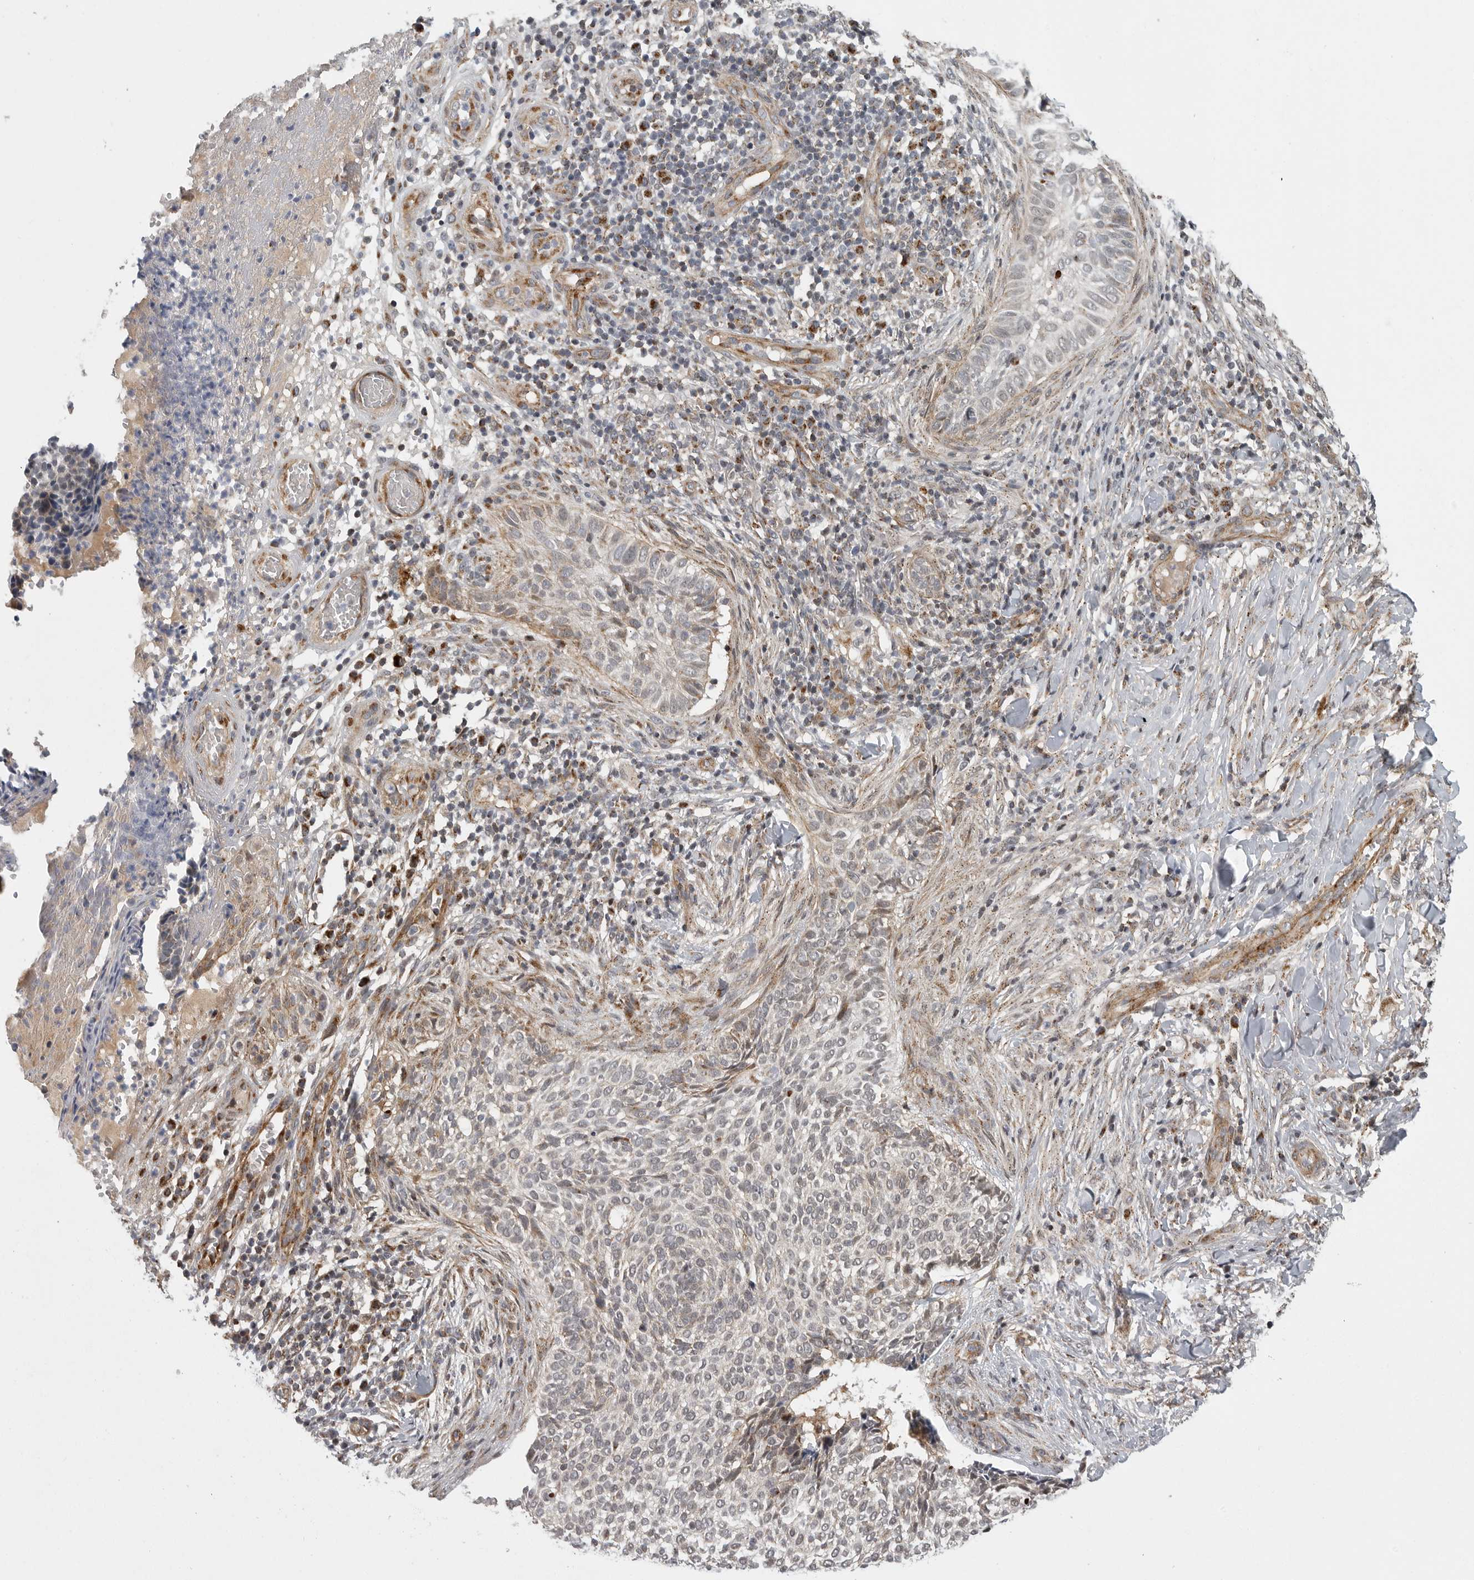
{"staining": {"intensity": "weak", "quantity": "<25%", "location": "cytoplasmic/membranous"}, "tissue": "skin cancer", "cell_type": "Tumor cells", "image_type": "cancer", "snomed": [{"axis": "morphology", "description": "Normal tissue, NOS"}, {"axis": "morphology", "description": "Basal cell carcinoma"}, {"axis": "topography", "description": "Skin"}], "caption": "DAB immunohistochemical staining of human skin cancer (basal cell carcinoma) displays no significant staining in tumor cells.", "gene": "TMPRSS11F", "patient": {"sex": "male", "age": 67}}